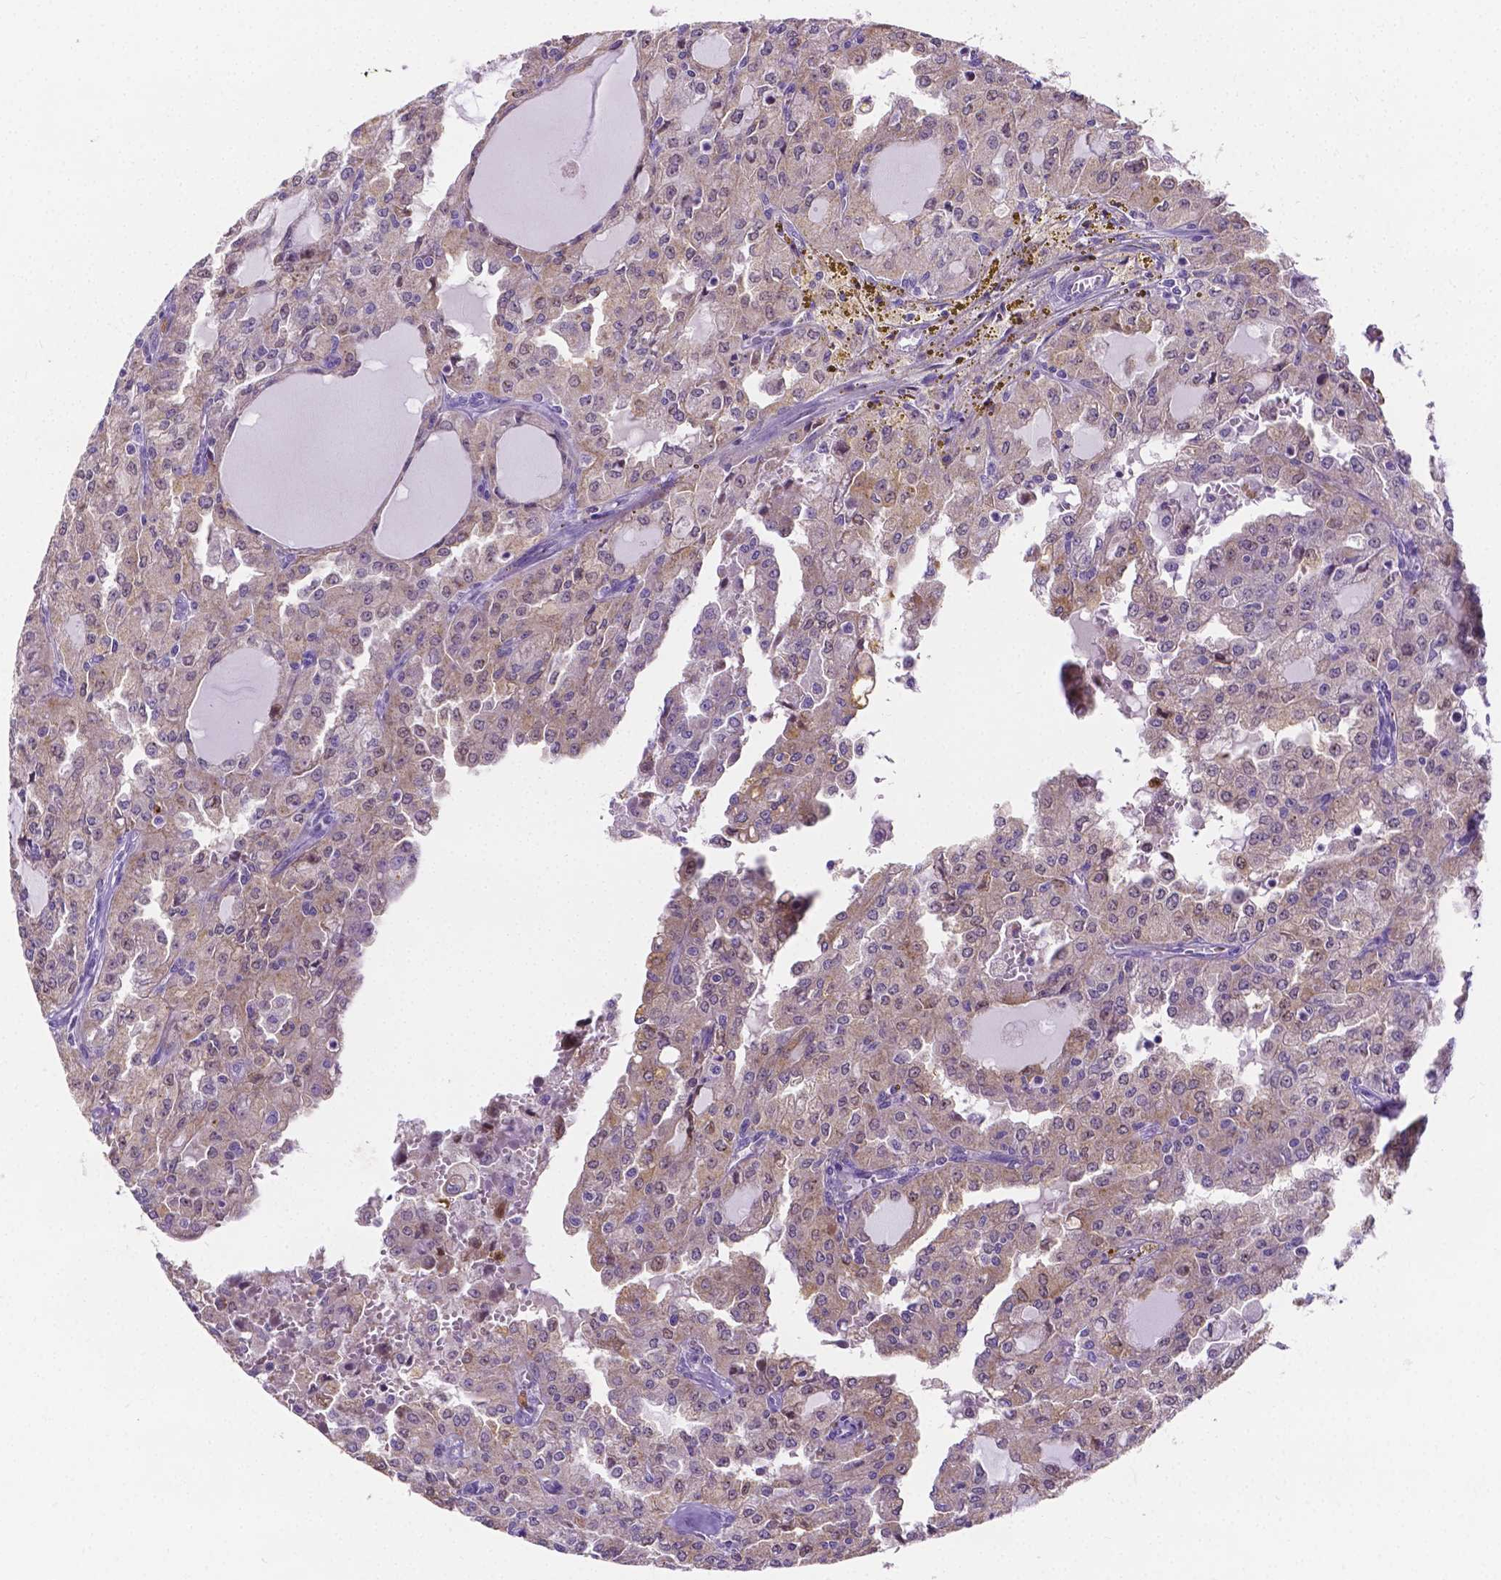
{"staining": {"intensity": "negative", "quantity": "none", "location": "none"}, "tissue": "head and neck cancer", "cell_type": "Tumor cells", "image_type": "cancer", "snomed": [{"axis": "morphology", "description": "Adenocarcinoma, NOS"}, {"axis": "topography", "description": "Head-Neck"}], "caption": "IHC micrograph of neoplastic tissue: head and neck cancer (adenocarcinoma) stained with DAB exhibits no significant protein positivity in tumor cells.", "gene": "ZNRD2", "patient": {"sex": "male", "age": 64}}